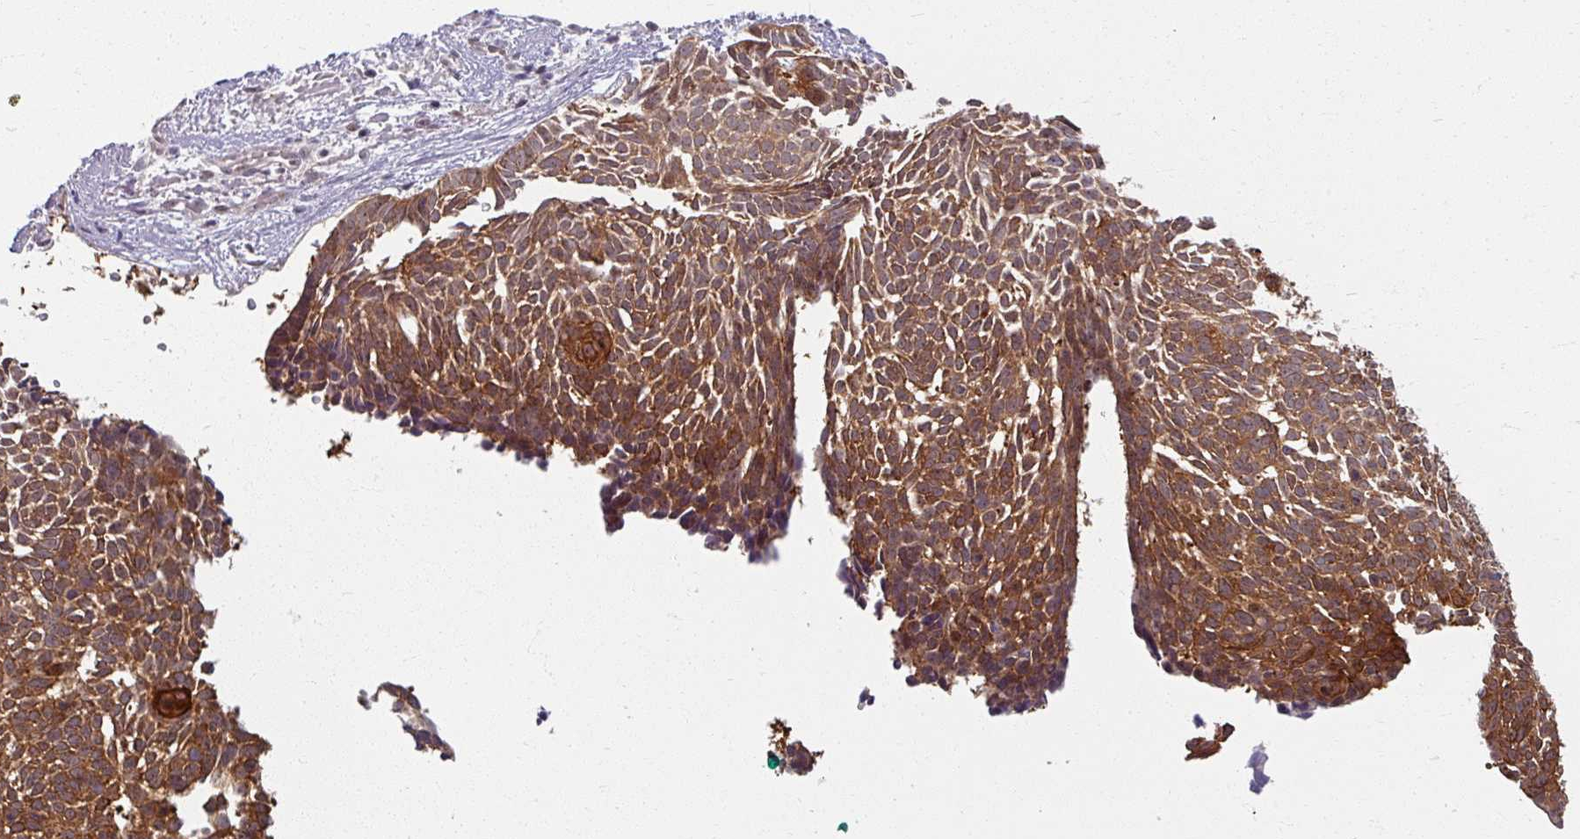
{"staining": {"intensity": "strong", "quantity": ">75%", "location": "cytoplasmic/membranous"}, "tissue": "skin cancer", "cell_type": "Tumor cells", "image_type": "cancer", "snomed": [{"axis": "morphology", "description": "Basal cell carcinoma"}, {"axis": "topography", "description": "Skin"}], "caption": "The immunohistochemical stain shows strong cytoplasmic/membranous positivity in tumor cells of skin cancer (basal cell carcinoma) tissue.", "gene": "KLC3", "patient": {"sex": "male", "age": 61}}